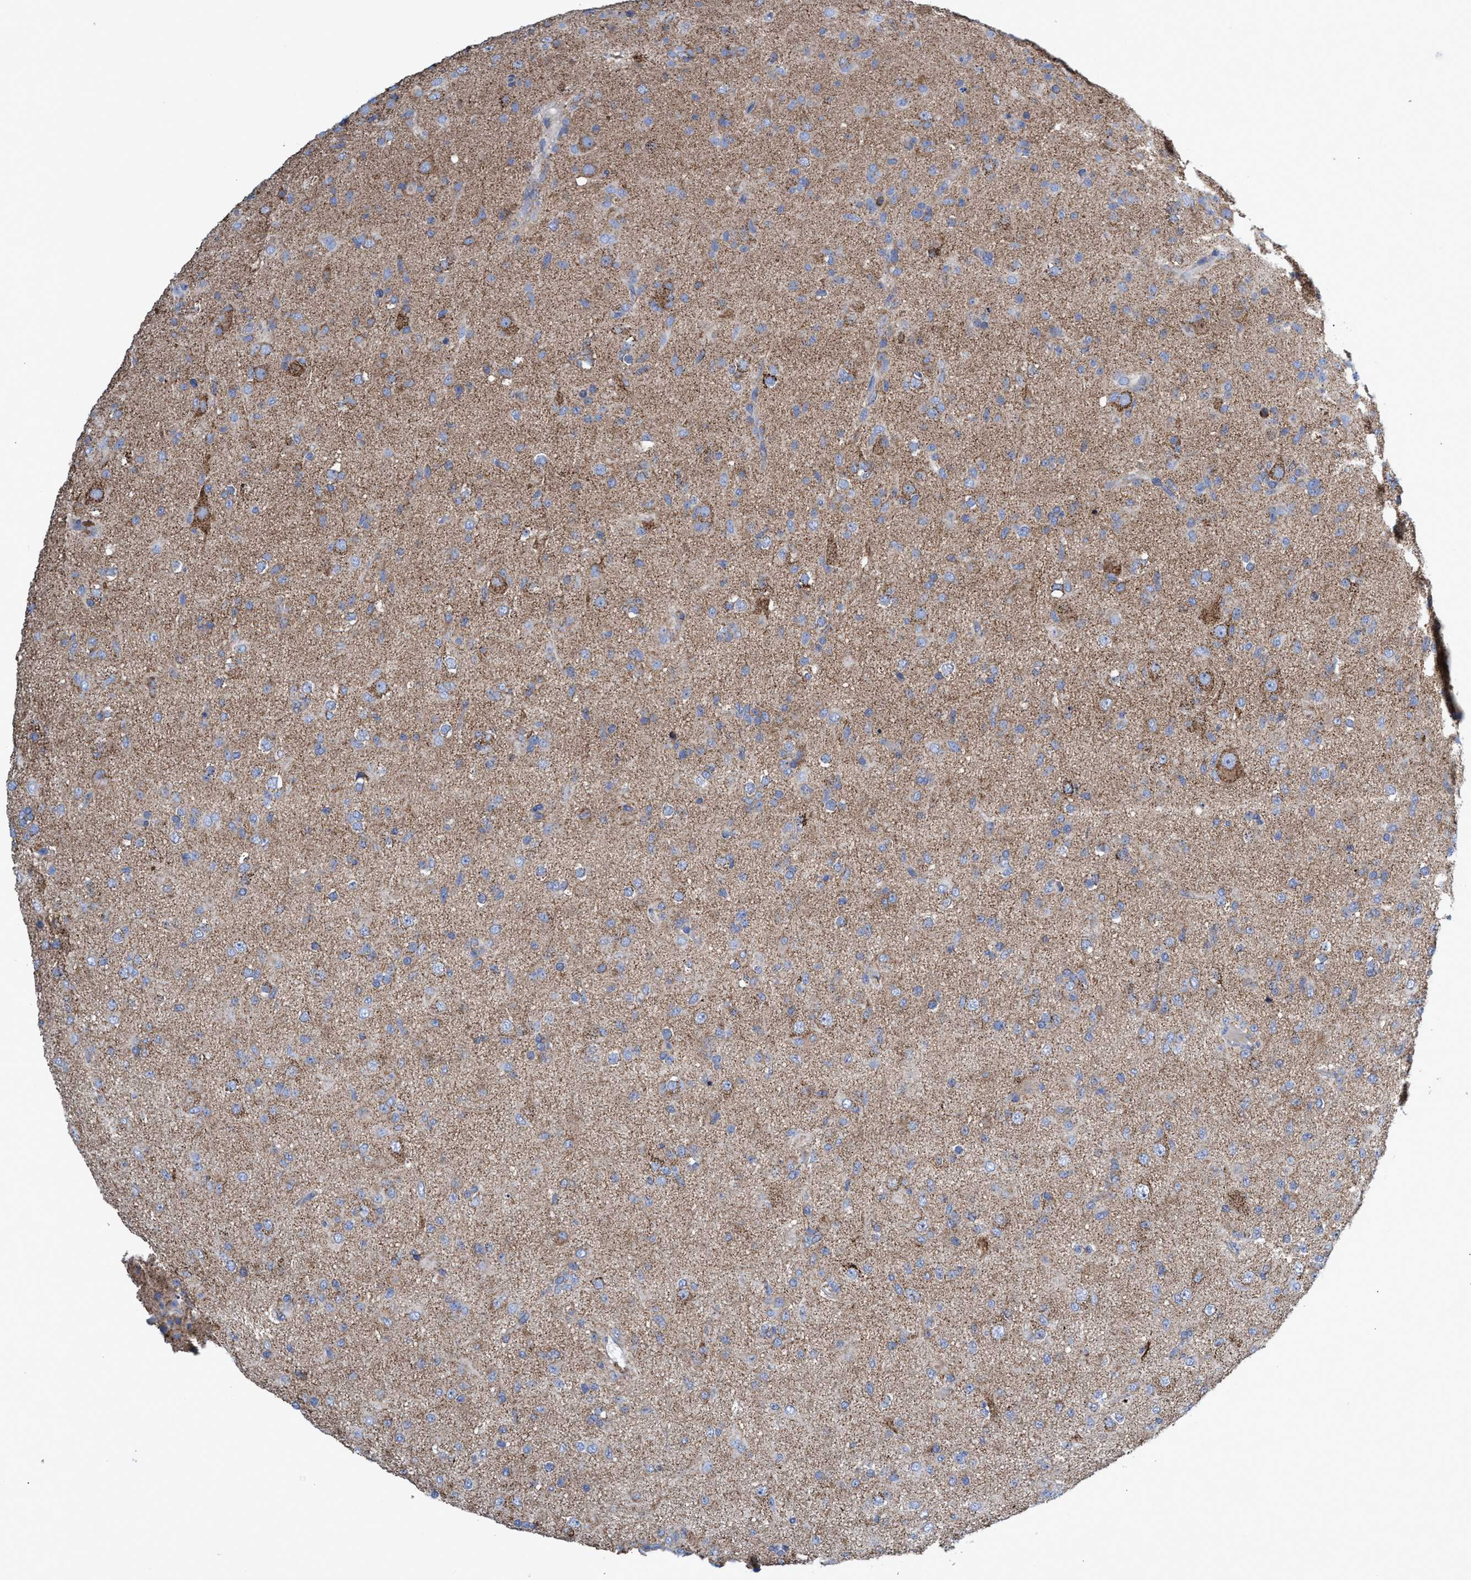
{"staining": {"intensity": "weak", "quantity": "25%-75%", "location": "cytoplasmic/membranous"}, "tissue": "glioma", "cell_type": "Tumor cells", "image_type": "cancer", "snomed": [{"axis": "morphology", "description": "Glioma, malignant, Low grade"}, {"axis": "topography", "description": "Brain"}], "caption": "The micrograph exhibits immunohistochemical staining of glioma. There is weak cytoplasmic/membranous expression is seen in approximately 25%-75% of tumor cells. (IHC, brightfield microscopy, high magnification).", "gene": "ZNF750", "patient": {"sex": "male", "age": 65}}